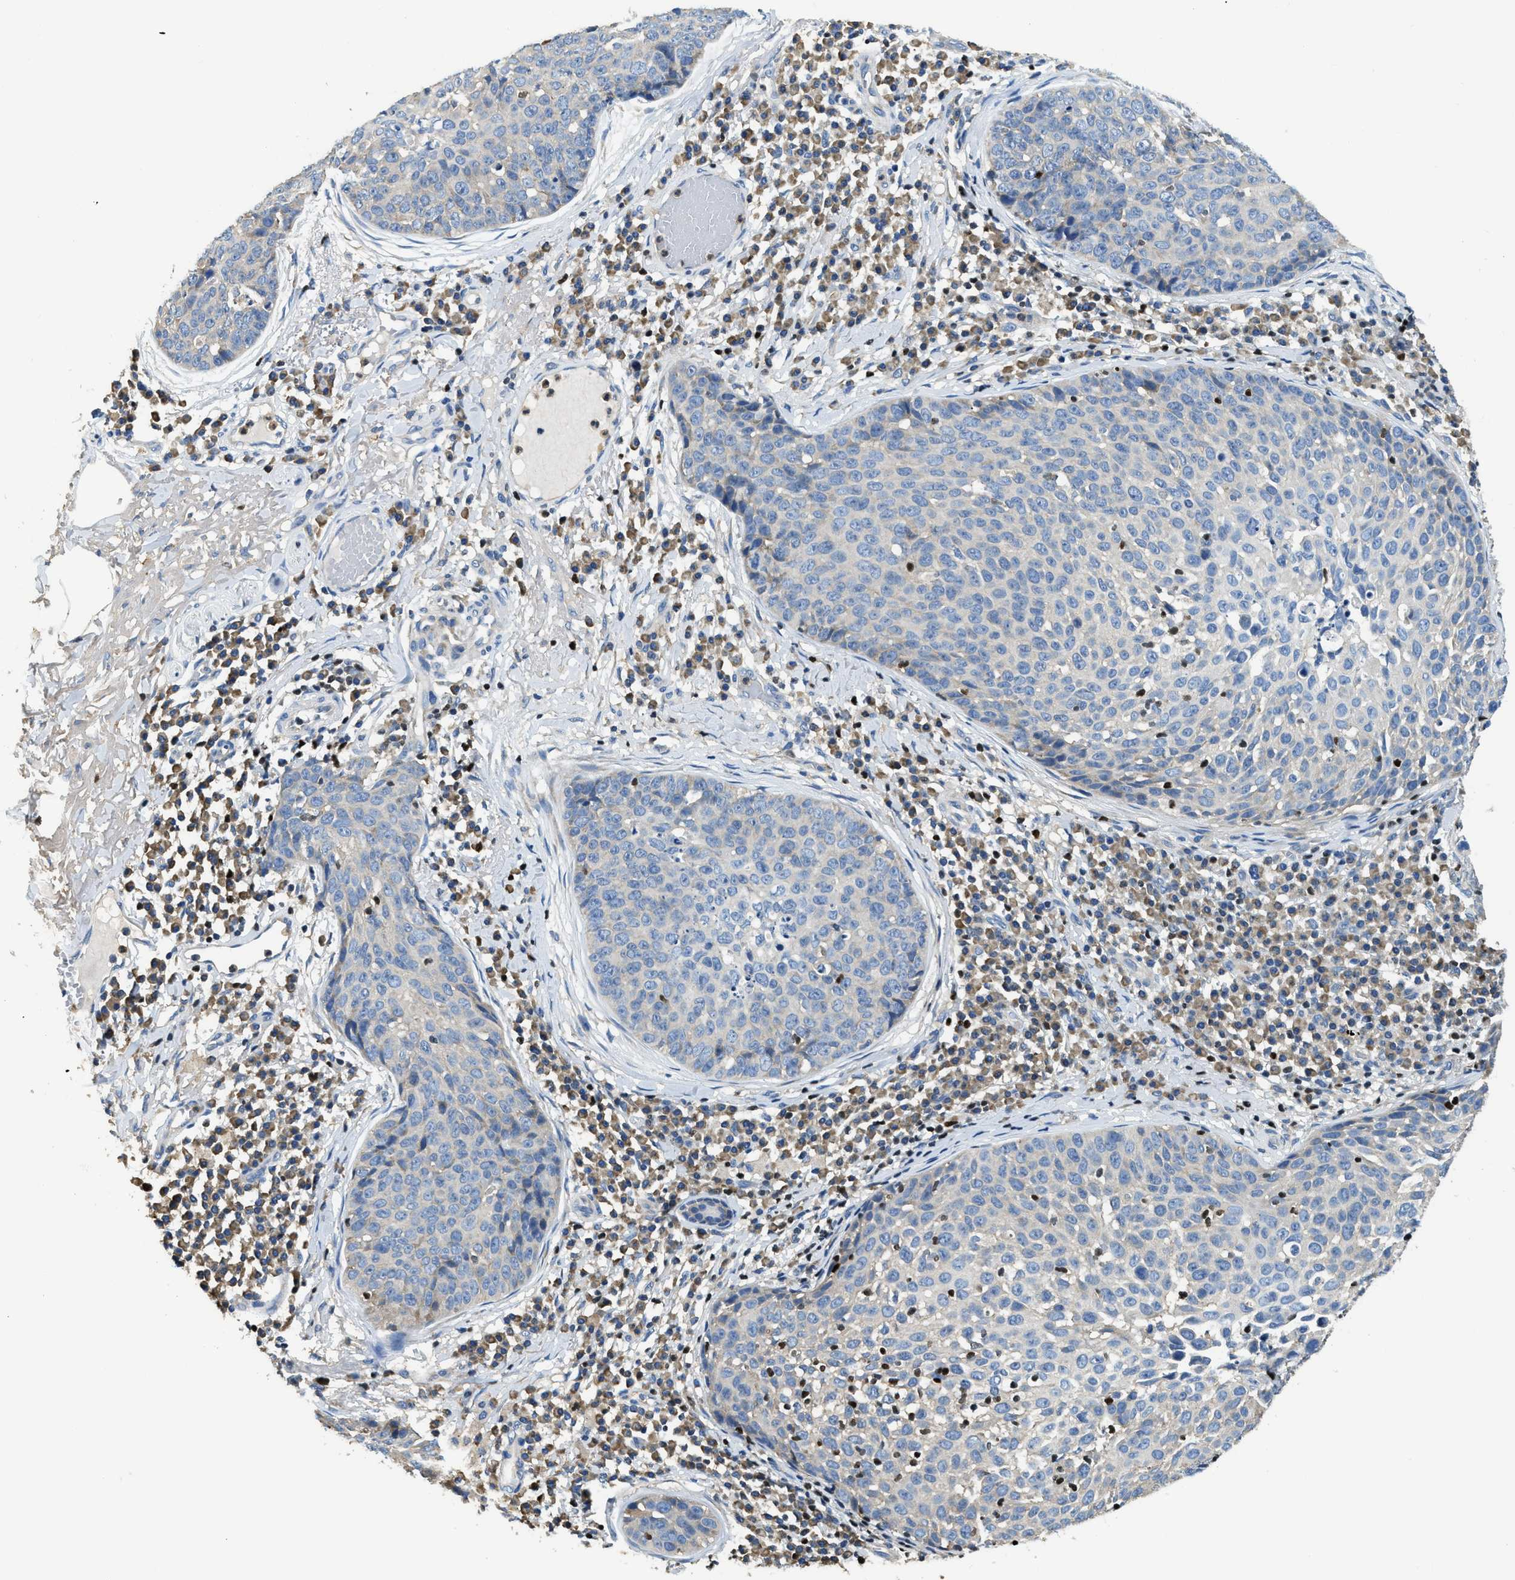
{"staining": {"intensity": "negative", "quantity": "none", "location": "none"}, "tissue": "skin cancer", "cell_type": "Tumor cells", "image_type": "cancer", "snomed": [{"axis": "morphology", "description": "Squamous cell carcinoma in situ, NOS"}, {"axis": "morphology", "description": "Squamous cell carcinoma, NOS"}, {"axis": "topography", "description": "Skin"}], "caption": "Immunohistochemistry (IHC) photomicrograph of skin cancer stained for a protein (brown), which shows no positivity in tumor cells.", "gene": "TOX", "patient": {"sex": "male", "age": 93}}